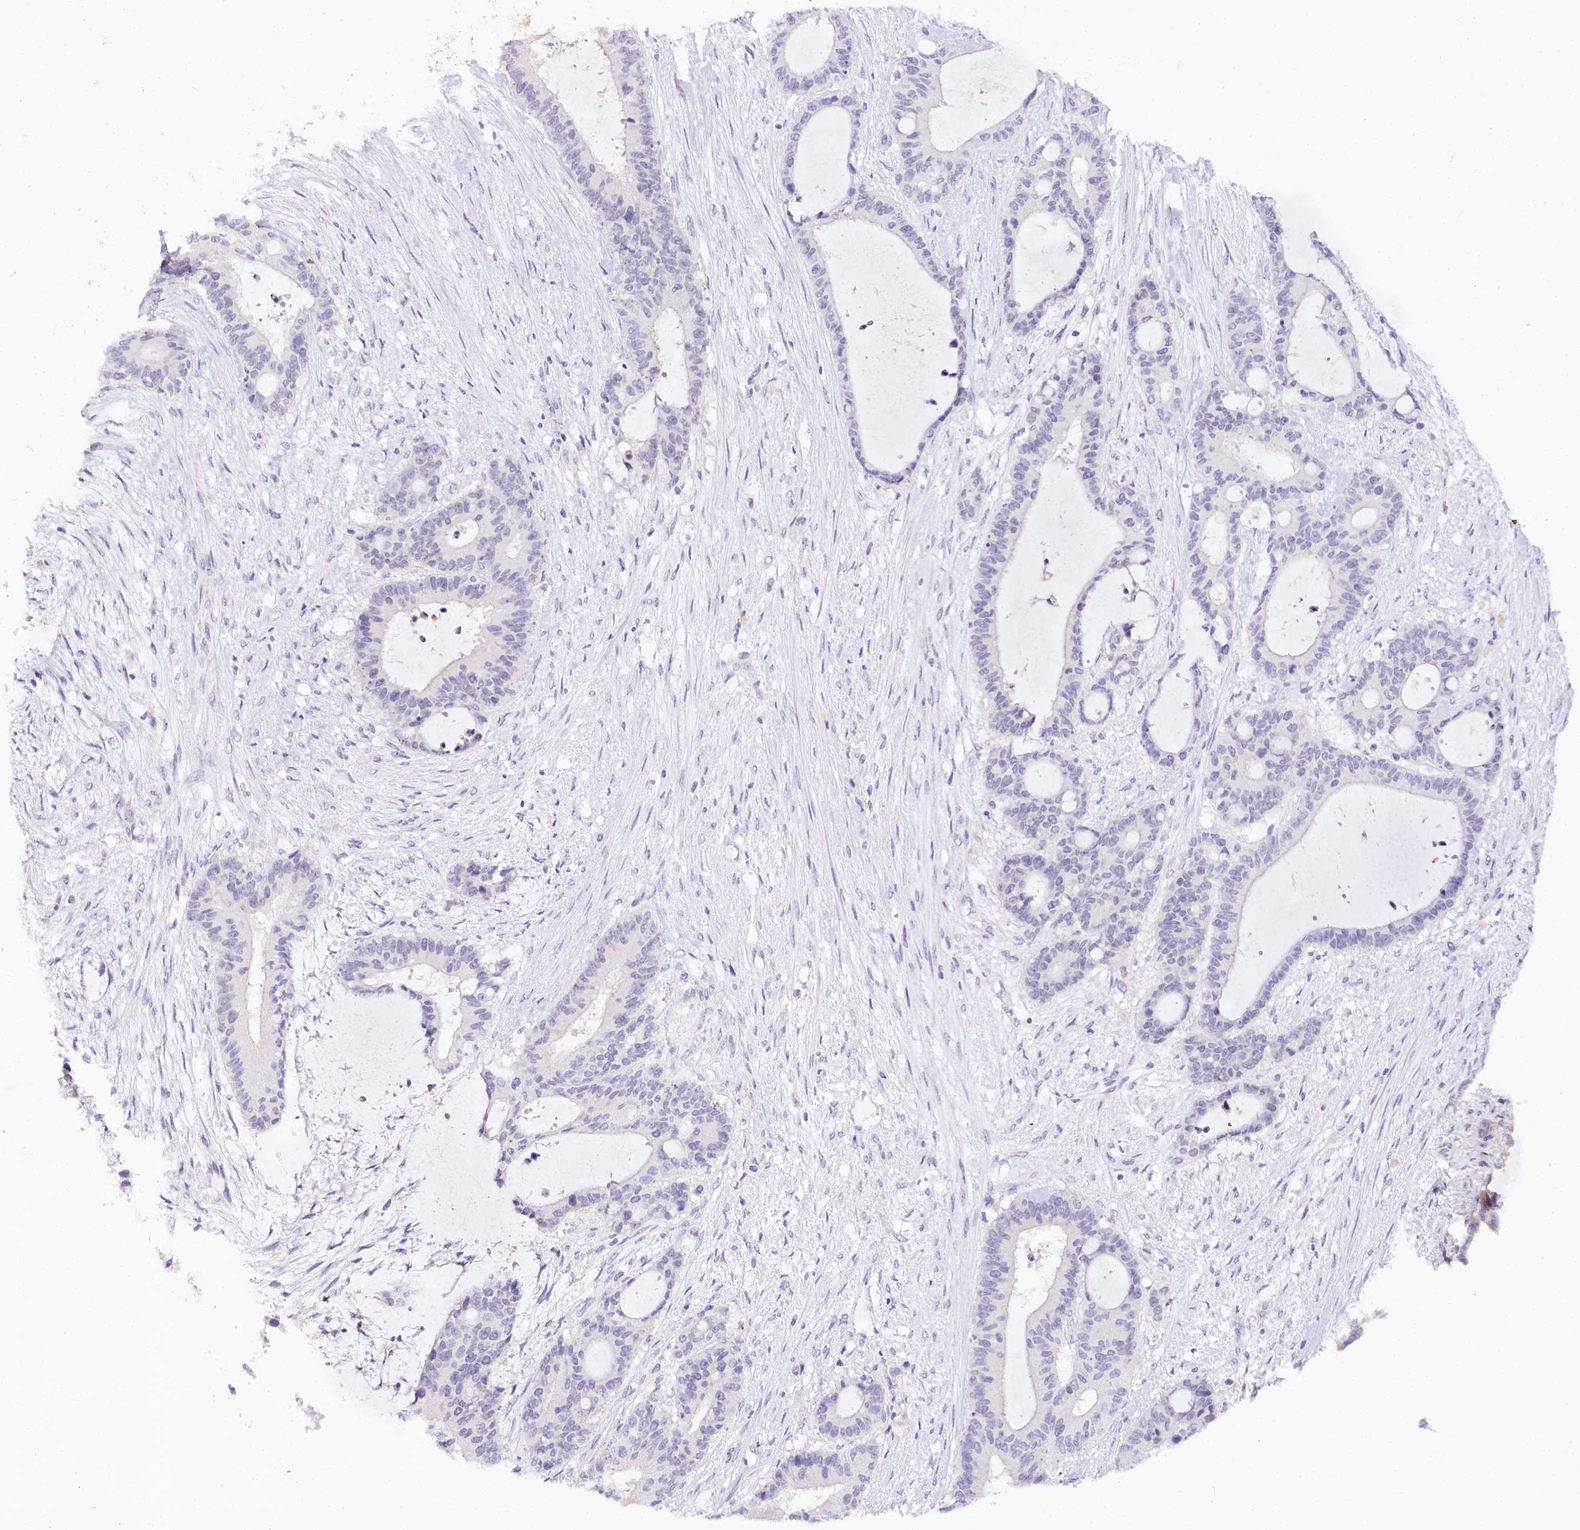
{"staining": {"intensity": "negative", "quantity": "none", "location": "none"}, "tissue": "liver cancer", "cell_type": "Tumor cells", "image_type": "cancer", "snomed": [{"axis": "morphology", "description": "Normal tissue, NOS"}, {"axis": "morphology", "description": "Cholangiocarcinoma"}, {"axis": "topography", "description": "Liver"}, {"axis": "topography", "description": "Peripheral nerve tissue"}], "caption": "A high-resolution image shows immunohistochemistry (IHC) staining of liver cancer (cholangiocarcinoma), which displays no significant positivity in tumor cells.", "gene": "TP53", "patient": {"sex": "female", "age": 73}}